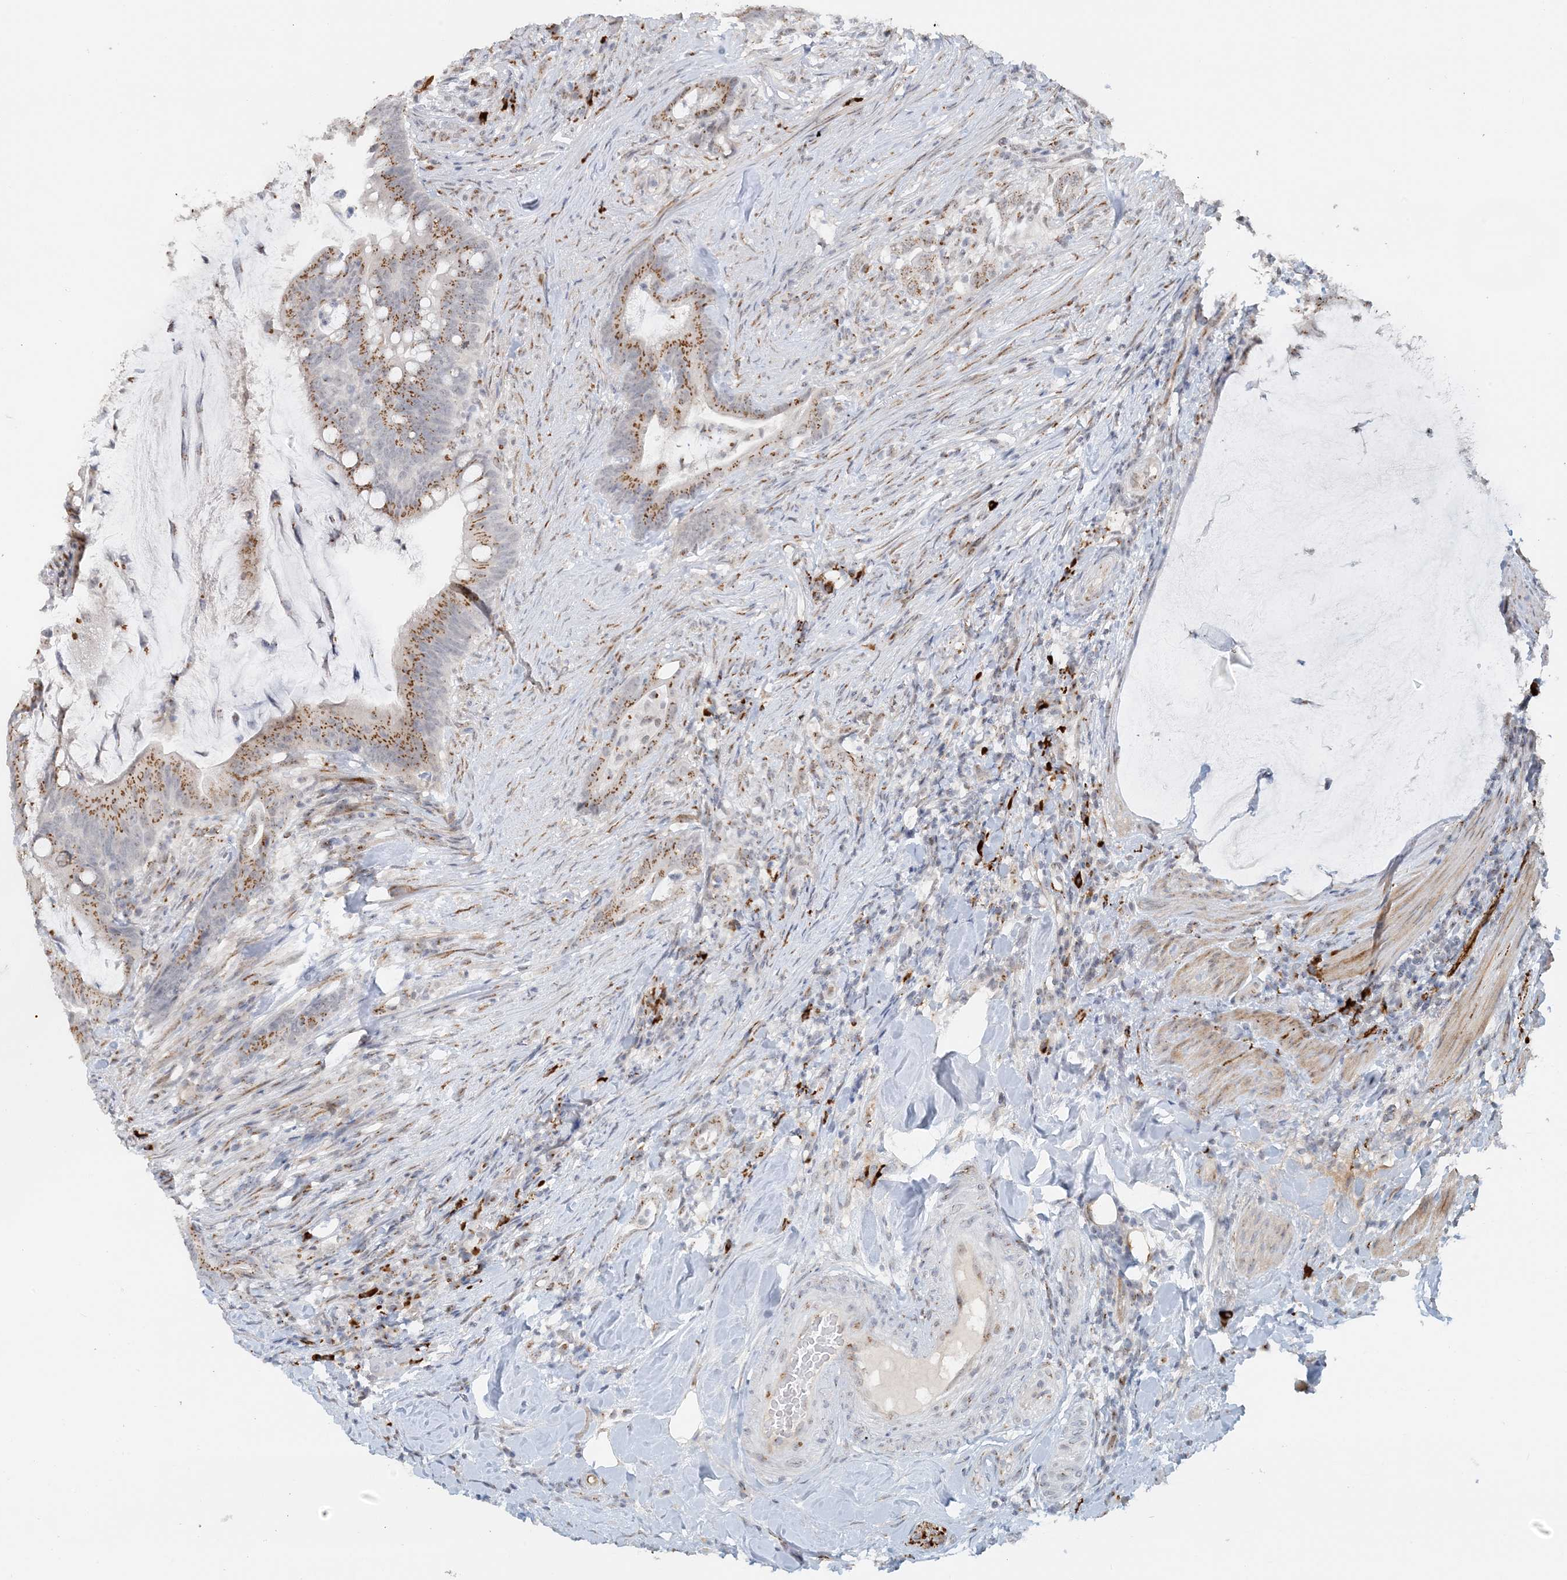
{"staining": {"intensity": "moderate", "quantity": ">75%", "location": "cytoplasmic/membranous"}, "tissue": "colorectal cancer", "cell_type": "Tumor cells", "image_type": "cancer", "snomed": [{"axis": "morphology", "description": "Adenocarcinoma, NOS"}, {"axis": "topography", "description": "Colon"}], "caption": "Immunohistochemical staining of adenocarcinoma (colorectal) demonstrates moderate cytoplasmic/membranous protein expression in approximately >75% of tumor cells.", "gene": "ZCCHC4", "patient": {"sex": "female", "age": 66}}